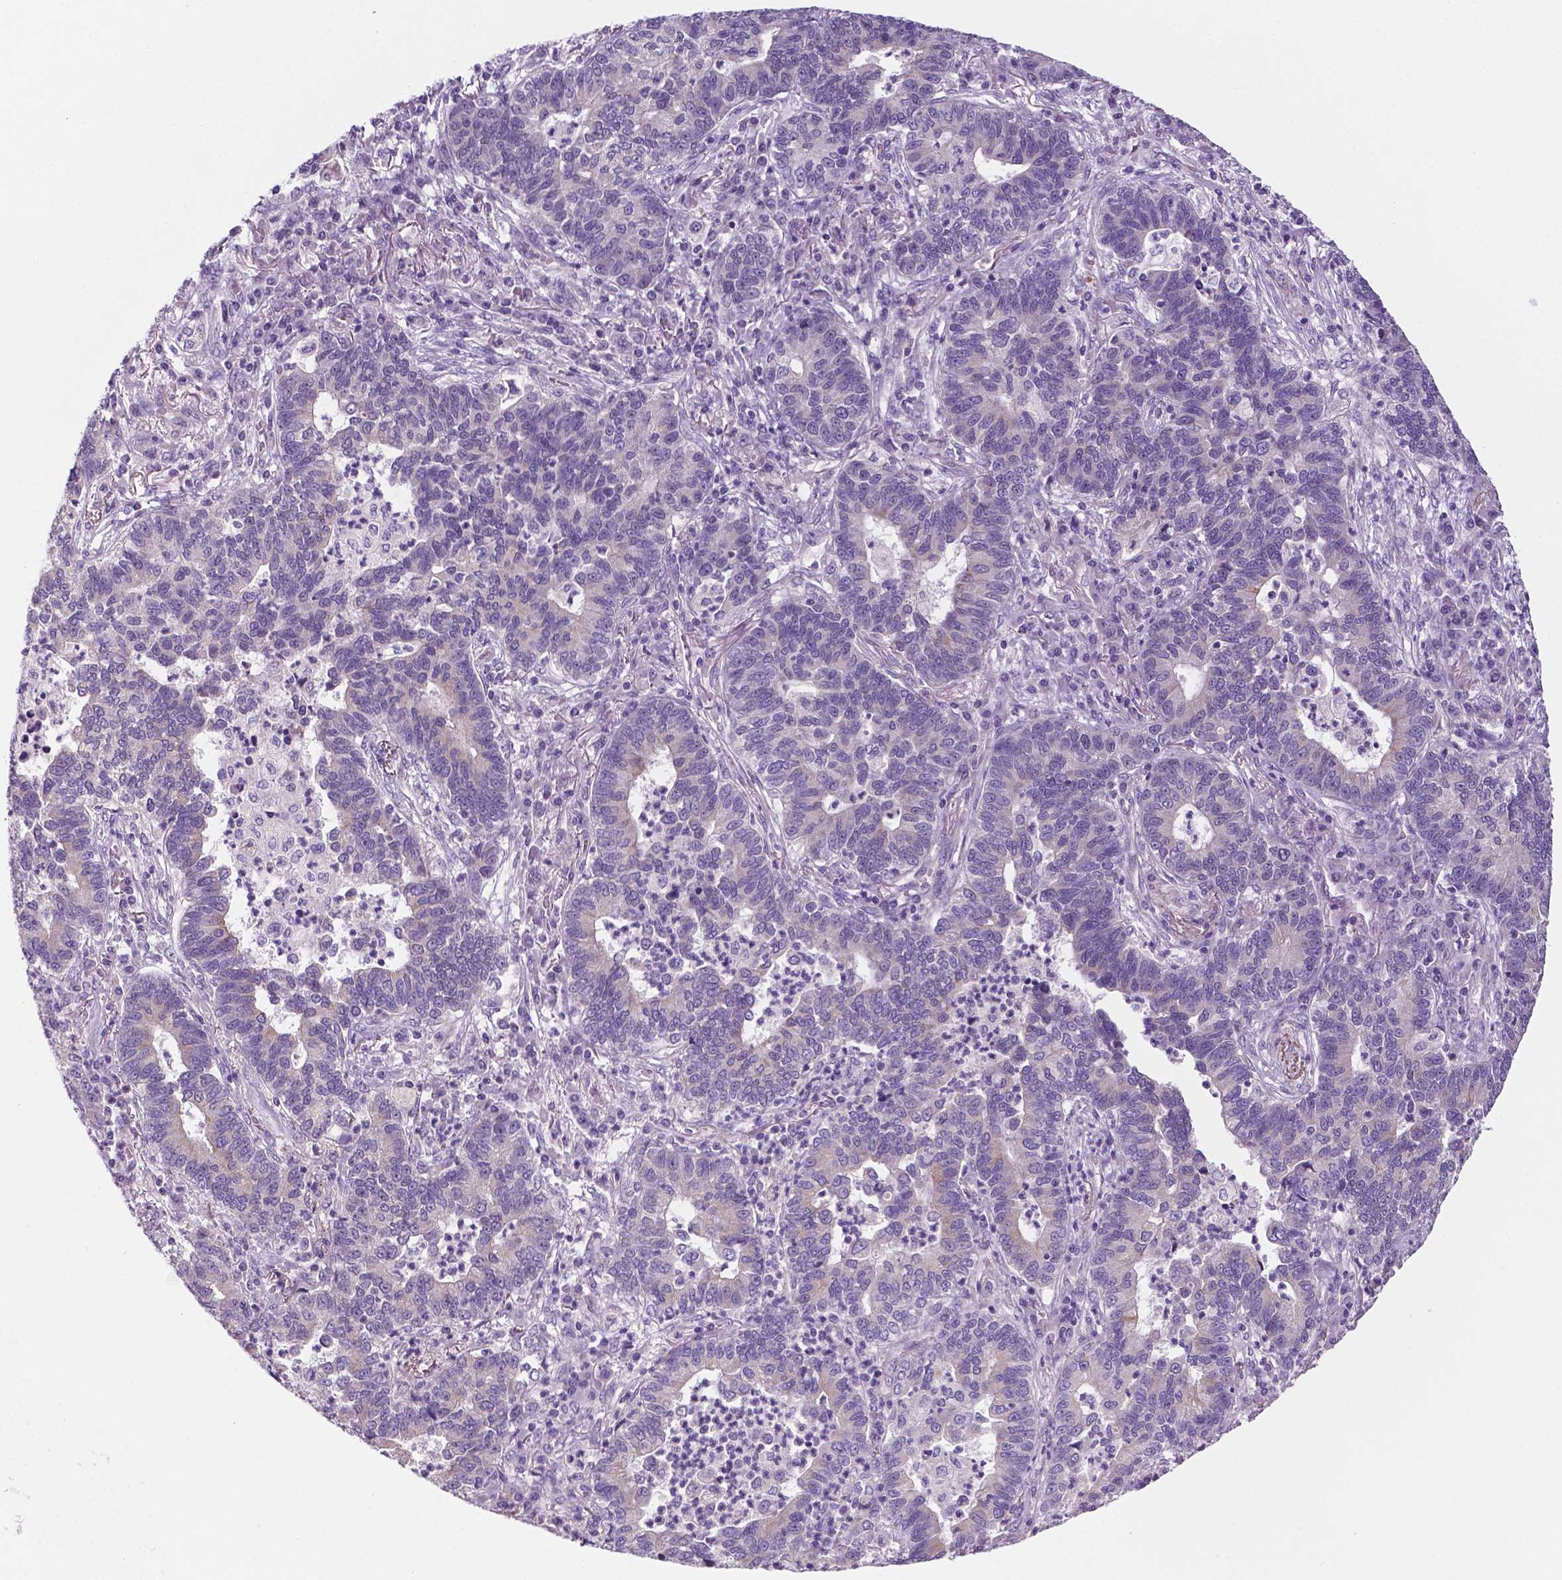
{"staining": {"intensity": "negative", "quantity": "none", "location": "none"}, "tissue": "lung cancer", "cell_type": "Tumor cells", "image_type": "cancer", "snomed": [{"axis": "morphology", "description": "Adenocarcinoma, NOS"}, {"axis": "topography", "description": "Lung"}], "caption": "Protein analysis of lung cancer (adenocarcinoma) displays no significant positivity in tumor cells. (Stains: DAB IHC with hematoxylin counter stain, Microscopy: brightfield microscopy at high magnification).", "gene": "FAM50B", "patient": {"sex": "female", "age": 57}}